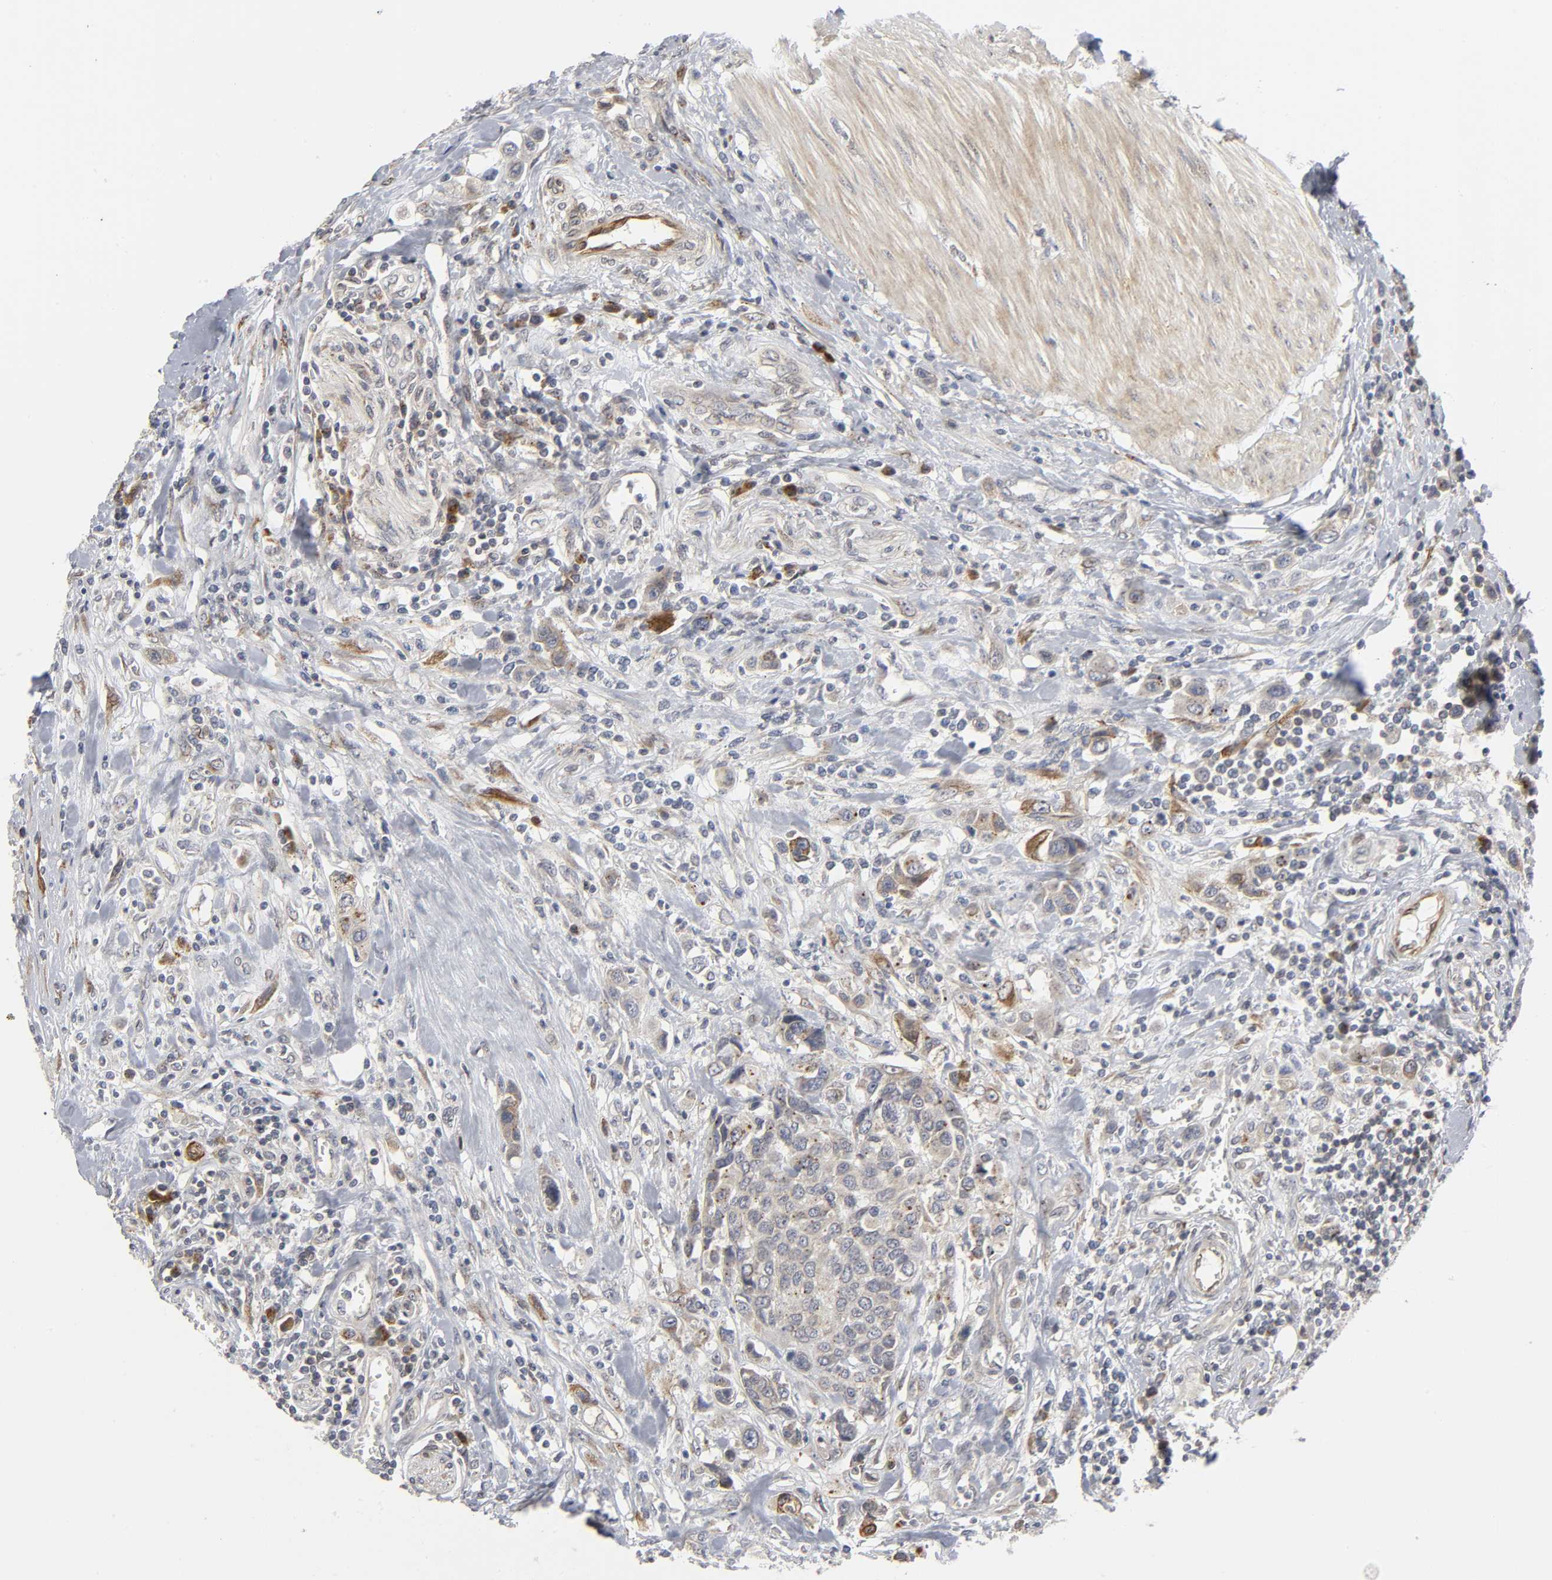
{"staining": {"intensity": "moderate", "quantity": "<25%", "location": "cytoplasmic/membranous"}, "tissue": "urothelial cancer", "cell_type": "Tumor cells", "image_type": "cancer", "snomed": [{"axis": "morphology", "description": "Urothelial carcinoma, High grade"}, {"axis": "topography", "description": "Urinary bladder"}], "caption": "The immunohistochemical stain labels moderate cytoplasmic/membranous expression in tumor cells of urothelial cancer tissue.", "gene": "ASB6", "patient": {"sex": "male", "age": 50}}